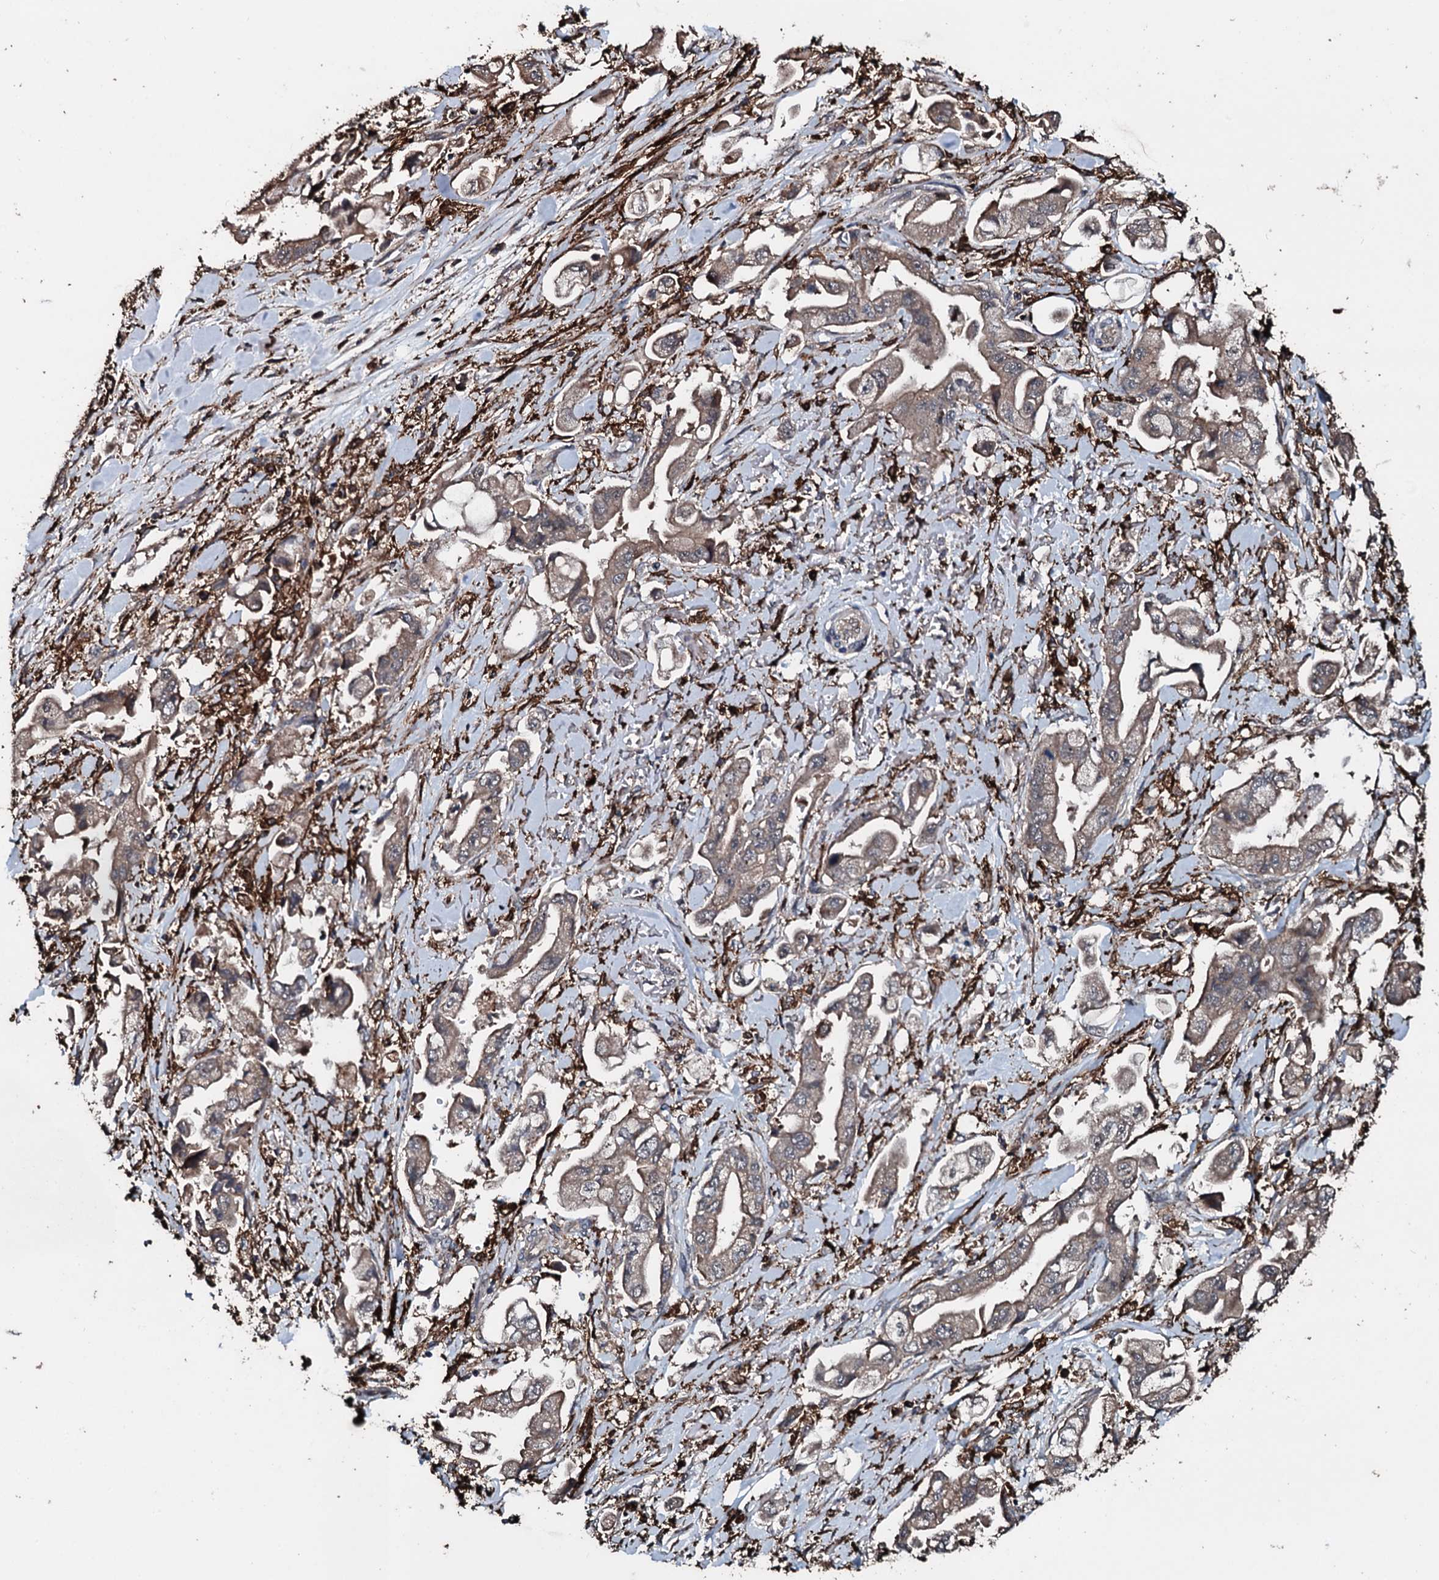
{"staining": {"intensity": "weak", "quantity": ">75%", "location": "cytoplasmic/membranous"}, "tissue": "stomach cancer", "cell_type": "Tumor cells", "image_type": "cancer", "snomed": [{"axis": "morphology", "description": "Adenocarcinoma, NOS"}, {"axis": "topography", "description": "Stomach"}], "caption": "Adenocarcinoma (stomach) stained with immunohistochemistry (IHC) displays weak cytoplasmic/membranous expression in about >75% of tumor cells. (IHC, brightfield microscopy, high magnification).", "gene": "TPGS2", "patient": {"sex": "male", "age": 62}}